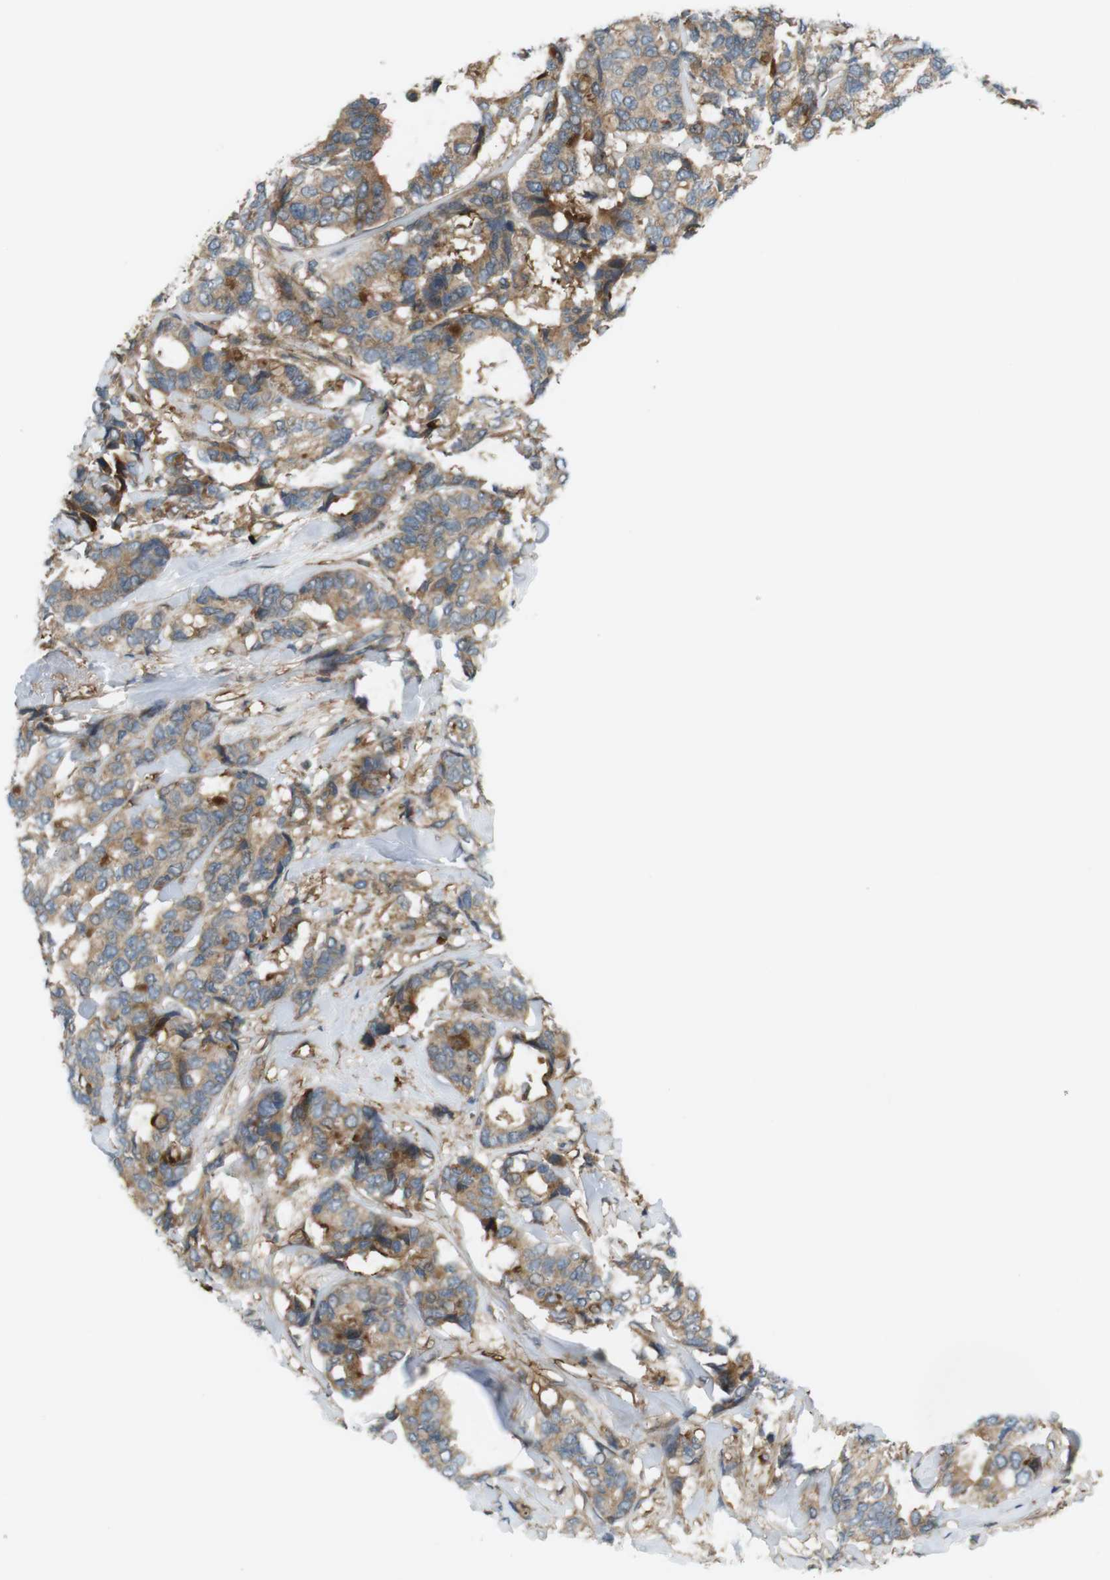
{"staining": {"intensity": "moderate", "quantity": ">75%", "location": "cytoplasmic/membranous"}, "tissue": "breast cancer", "cell_type": "Tumor cells", "image_type": "cancer", "snomed": [{"axis": "morphology", "description": "Duct carcinoma"}, {"axis": "topography", "description": "Breast"}], "caption": "About >75% of tumor cells in breast invasive ductal carcinoma display moderate cytoplasmic/membranous protein staining as visualized by brown immunohistochemical staining.", "gene": "DDAH2", "patient": {"sex": "female", "age": 87}}